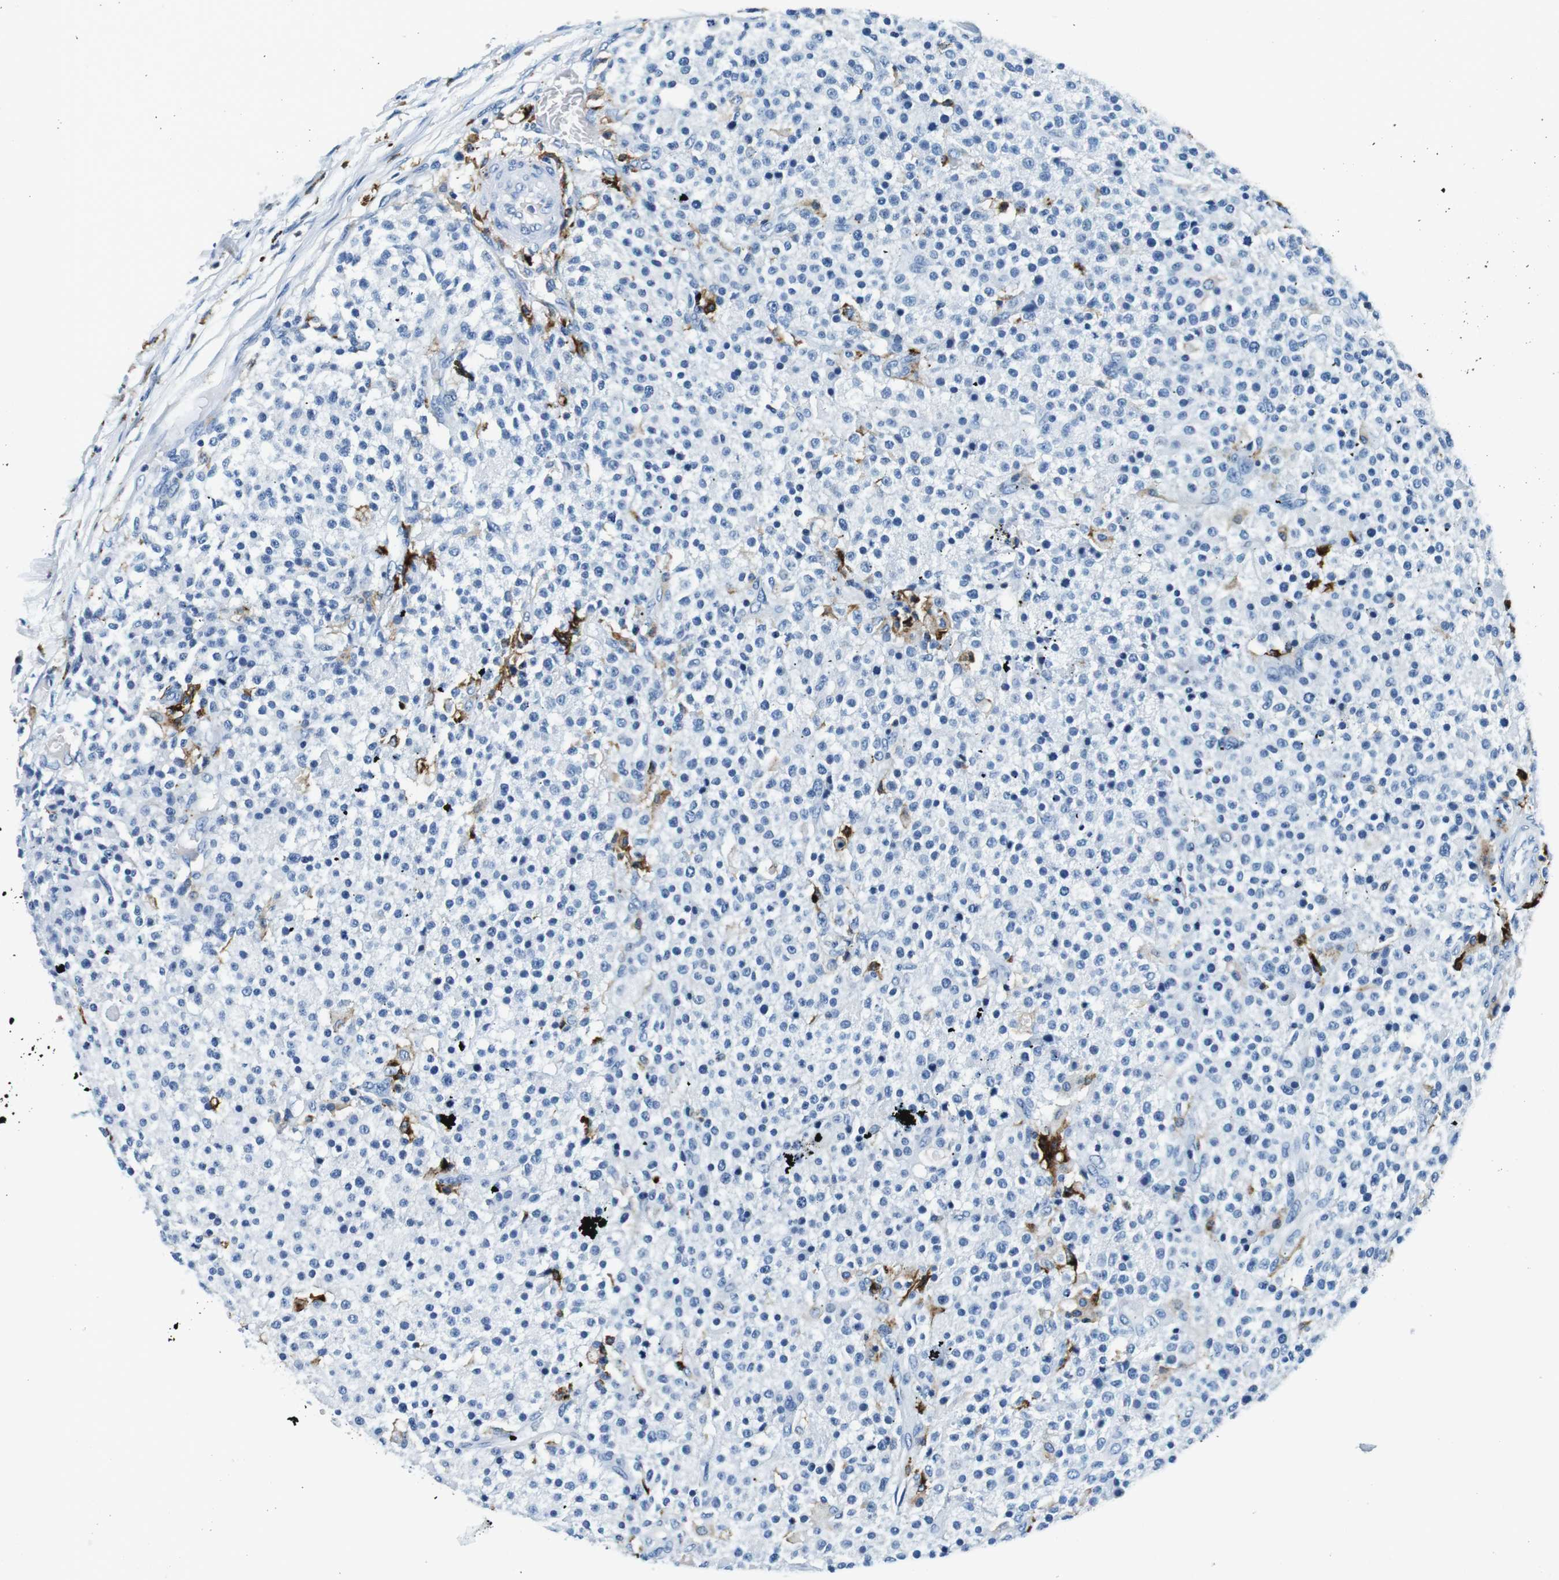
{"staining": {"intensity": "moderate", "quantity": "<25%", "location": "cytoplasmic/membranous"}, "tissue": "testis cancer", "cell_type": "Tumor cells", "image_type": "cancer", "snomed": [{"axis": "morphology", "description": "Seminoma, NOS"}, {"axis": "topography", "description": "Testis"}], "caption": "Testis seminoma stained with IHC demonstrates moderate cytoplasmic/membranous staining in approximately <25% of tumor cells. The staining was performed using DAB to visualize the protein expression in brown, while the nuclei were stained in blue with hematoxylin (Magnification: 20x).", "gene": "HLA-DRB1", "patient": {"sex": "male", "age": 59}}